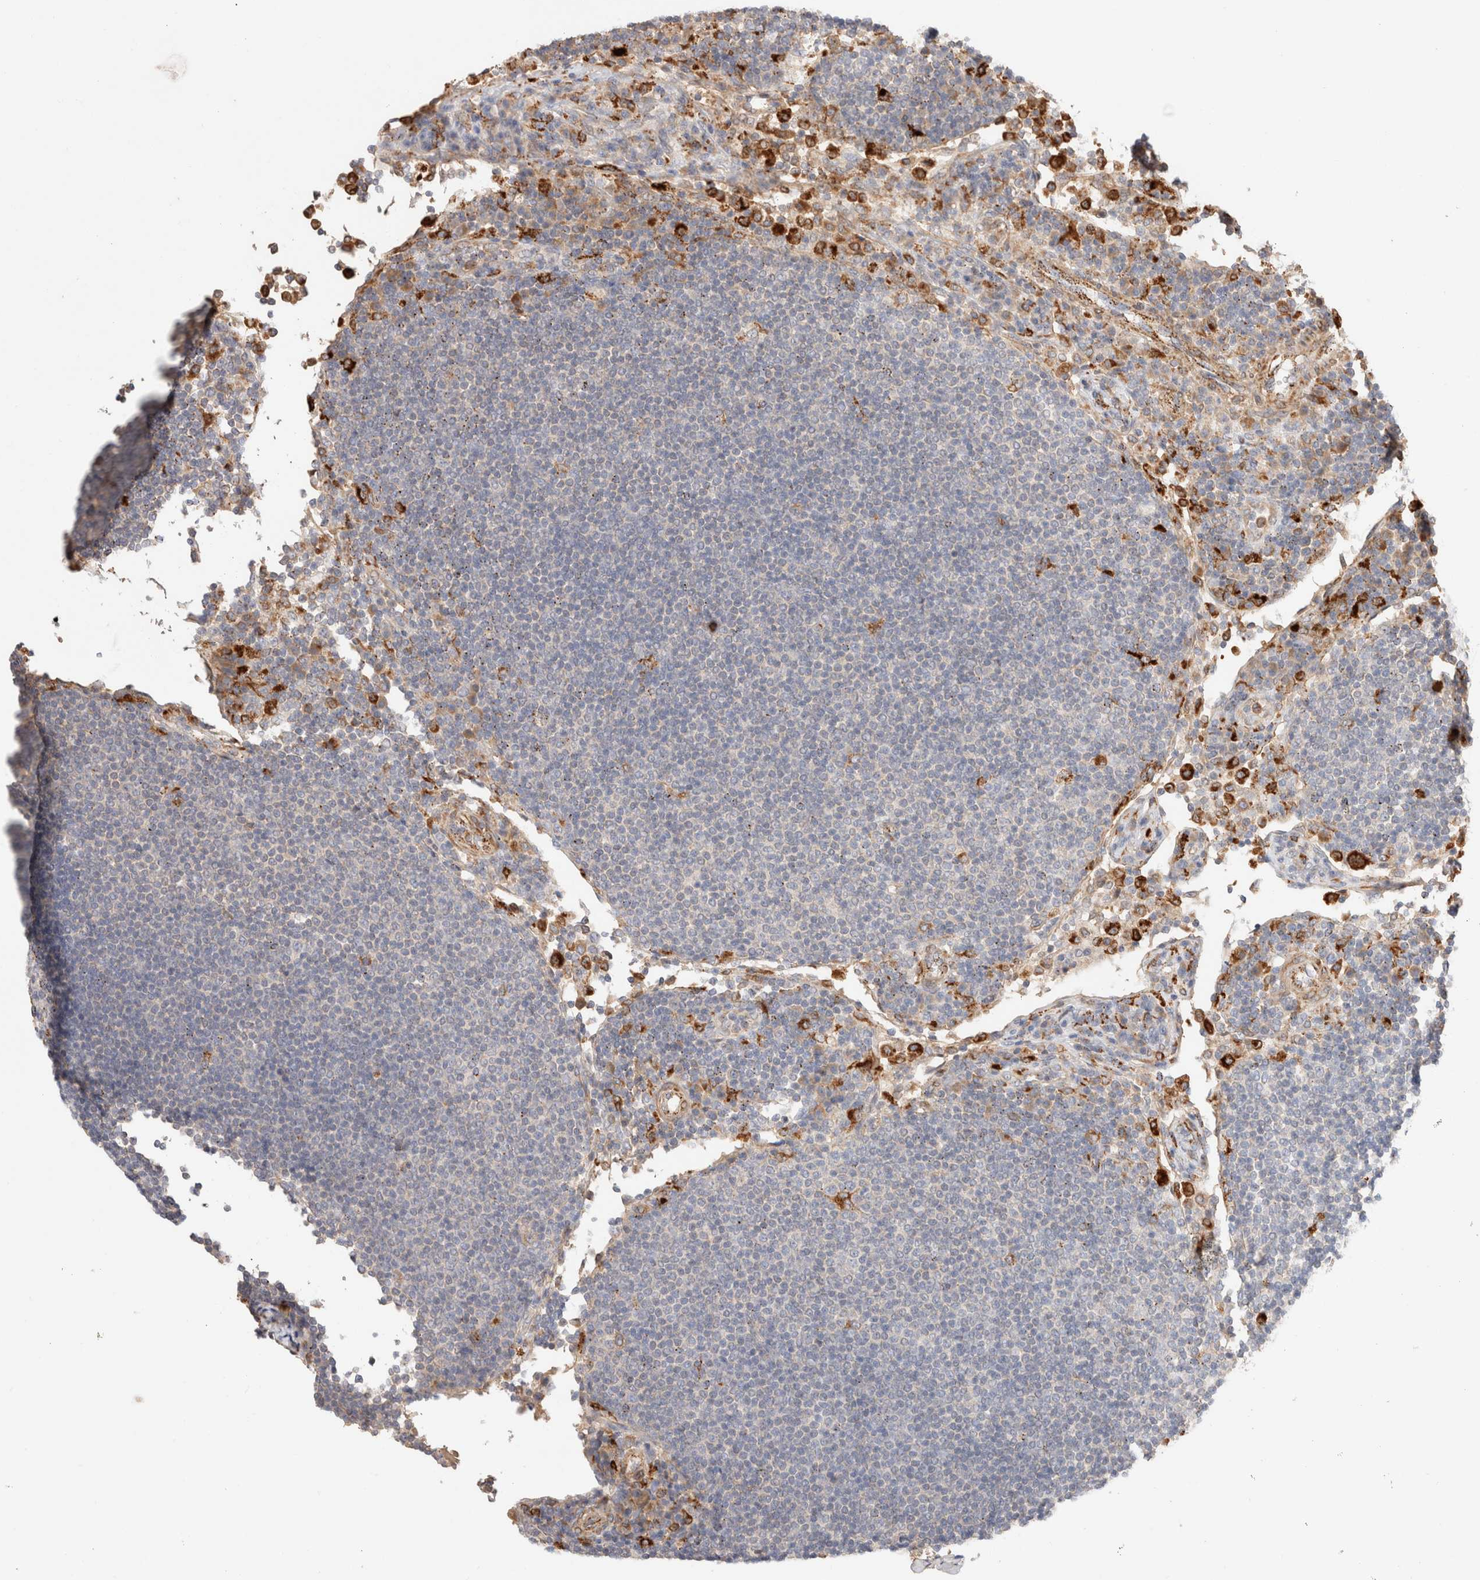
{"staining": {"intensity": "moderate", "quantity": "<25%", "location": "cytoplasmic/membranous"}, "tissue": "lymph node", "cell_type": "Germinal center cells", "image_type": "normal", "snomed": [{"axis": "morphology", "description": "Normal tissue, NOS"}, {"axis": "topography", "description": "Lymph node"}], "caption": "Protein expression analysis of normal lymph node exhibits moderate cytoplasmic/membranous positivity in approximately <25% of germinal center cells. The staining was performed using DAB, with brown indicating positive protein expression. Nuclei are stained blue with hematoxylin.", "gene": "RABEPK", "patient": {"sex": "female", "age": 53}}